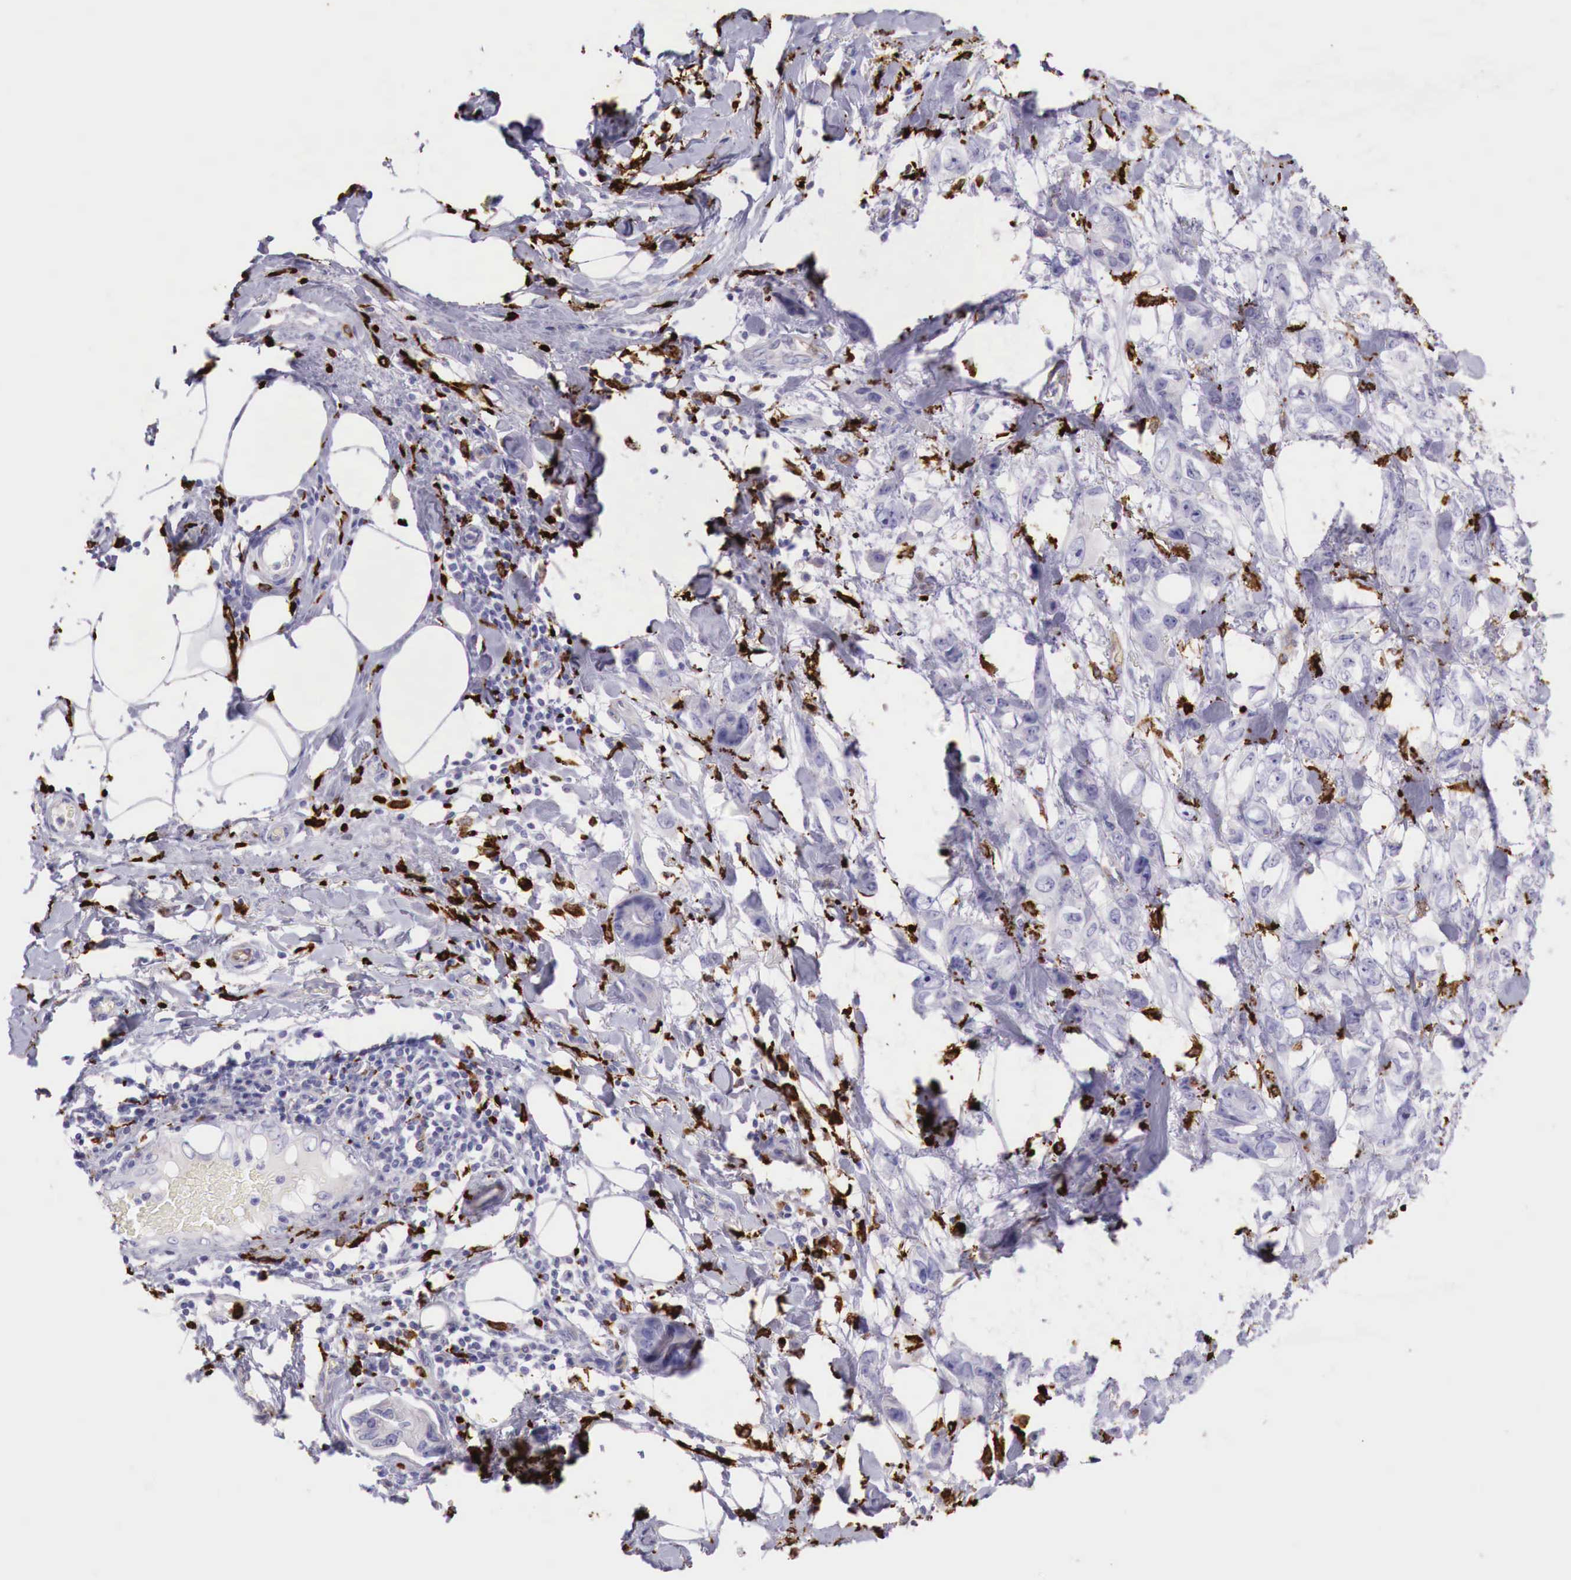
{"staining": {"intensity": "negative", "quantity": "none", "location": "none"}, "tissue": "stomach cancer", "cell_type": "Tumor cells", "image_type": "cancer", "snomed": [{"axis": "morphology", "description": "Adenocarcinoma, NOS"}, {"axis": "topography", "description": "Stomach, upper"}], "caption": "Immunohistochemistry (IHC) micrograph of neoplastic tissue: stomach cancer stained with DAB exhibits no significant protein expression in tumor cells.", "gene": "MSR1", "patient": {"sex": "male", "age": 47}}